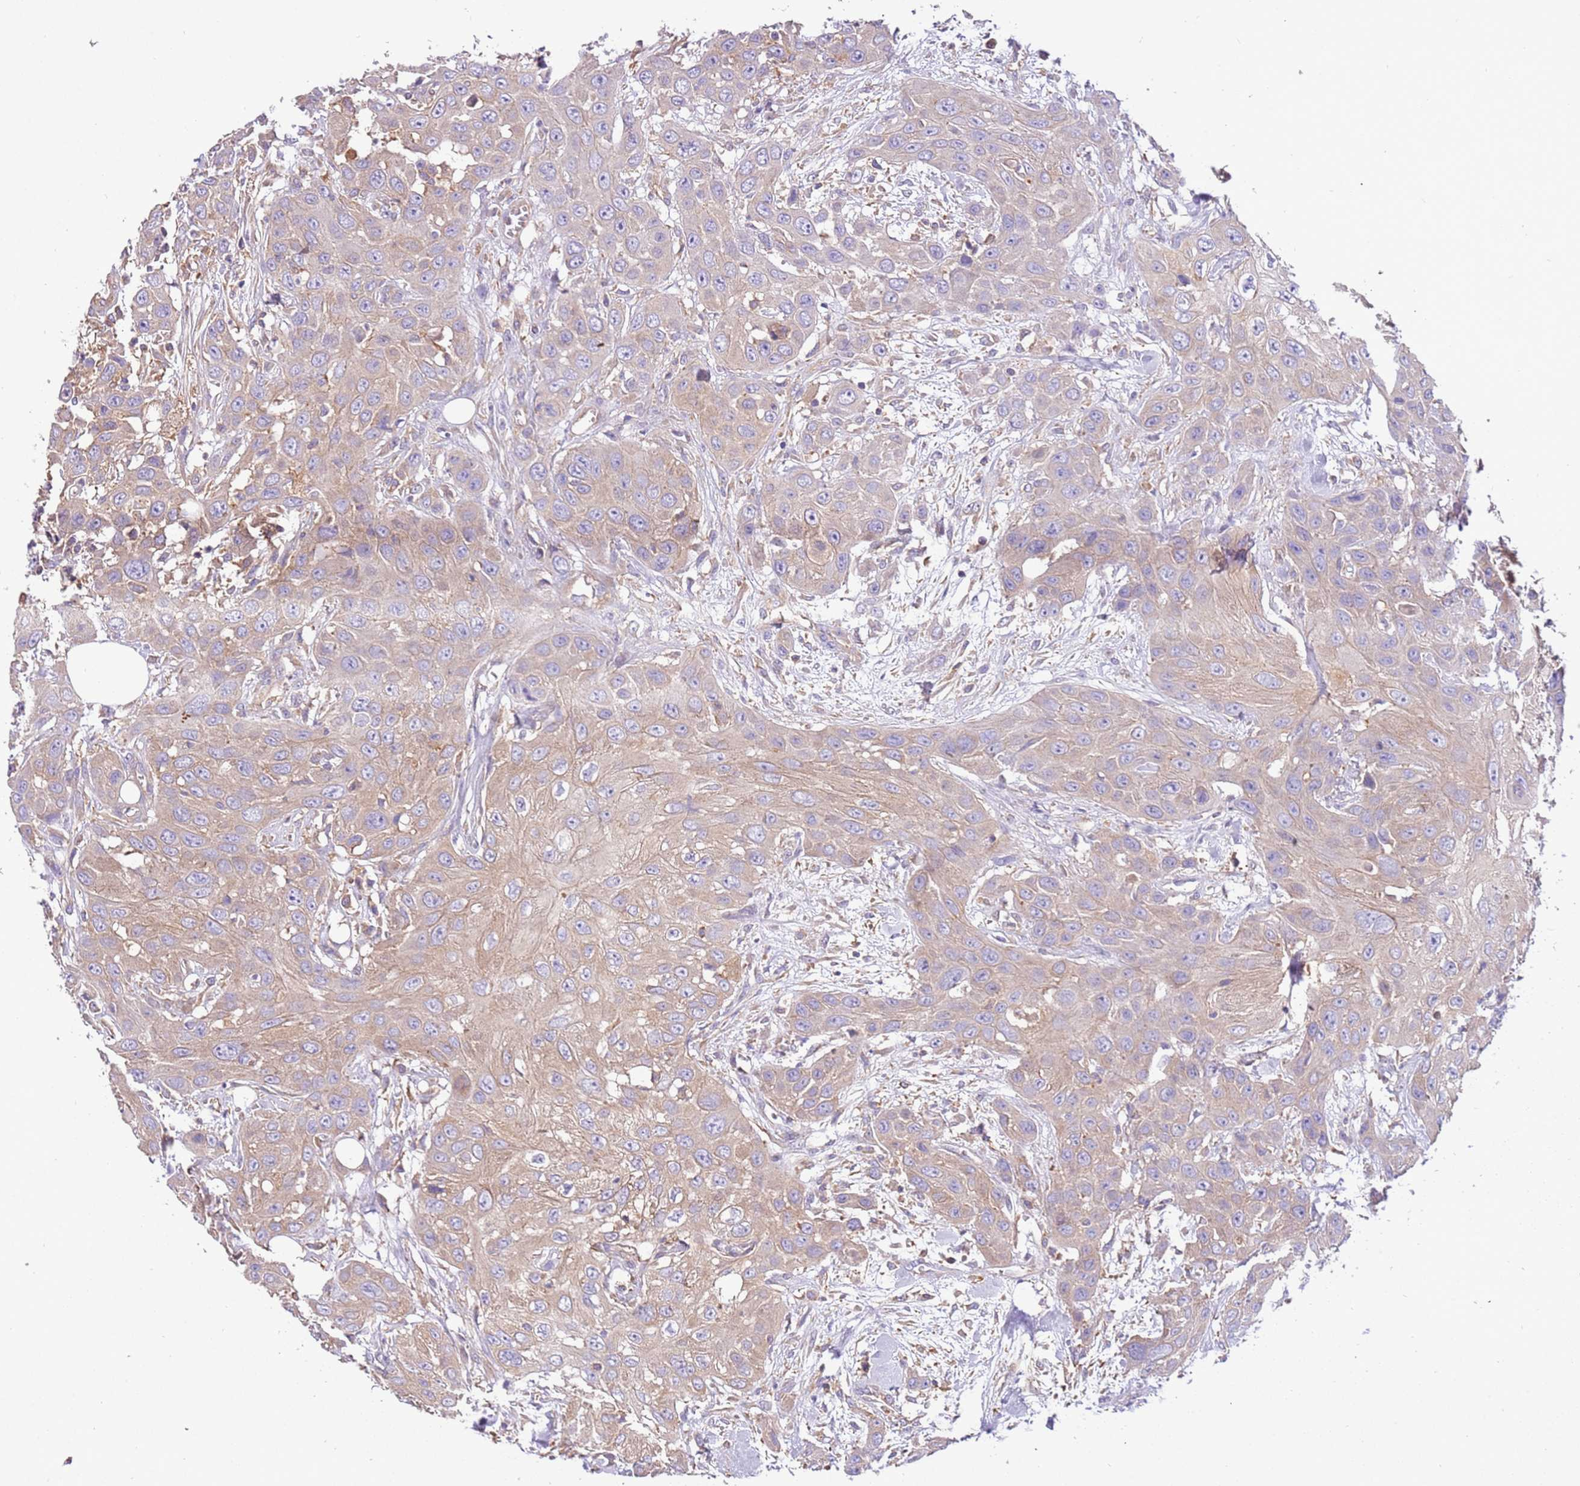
{"staining": {"intensity": "weak", "quantity": "25%-75%", "location": "cytoplasmic/membranous"}, "tissue": "head and neck cancer", "cell_type": "Tumor cells", "image_type": "cancer", "snomed": [{"axis": "morphology", "description": "Squamous cell carcinoma, NOS"}, {"axis": "topography", "description": "Head-Neck"}], "caption": "Head and neck cancer (squamous cell carcinoma) stained with DAB immunohistochemistry exhibits low levels of weak cytoplasmic/membranous staining in approximately 25%-75% of tumor cells.", "gene": "NAALADL1", "patient": {"sex": "male", "age": 81}}